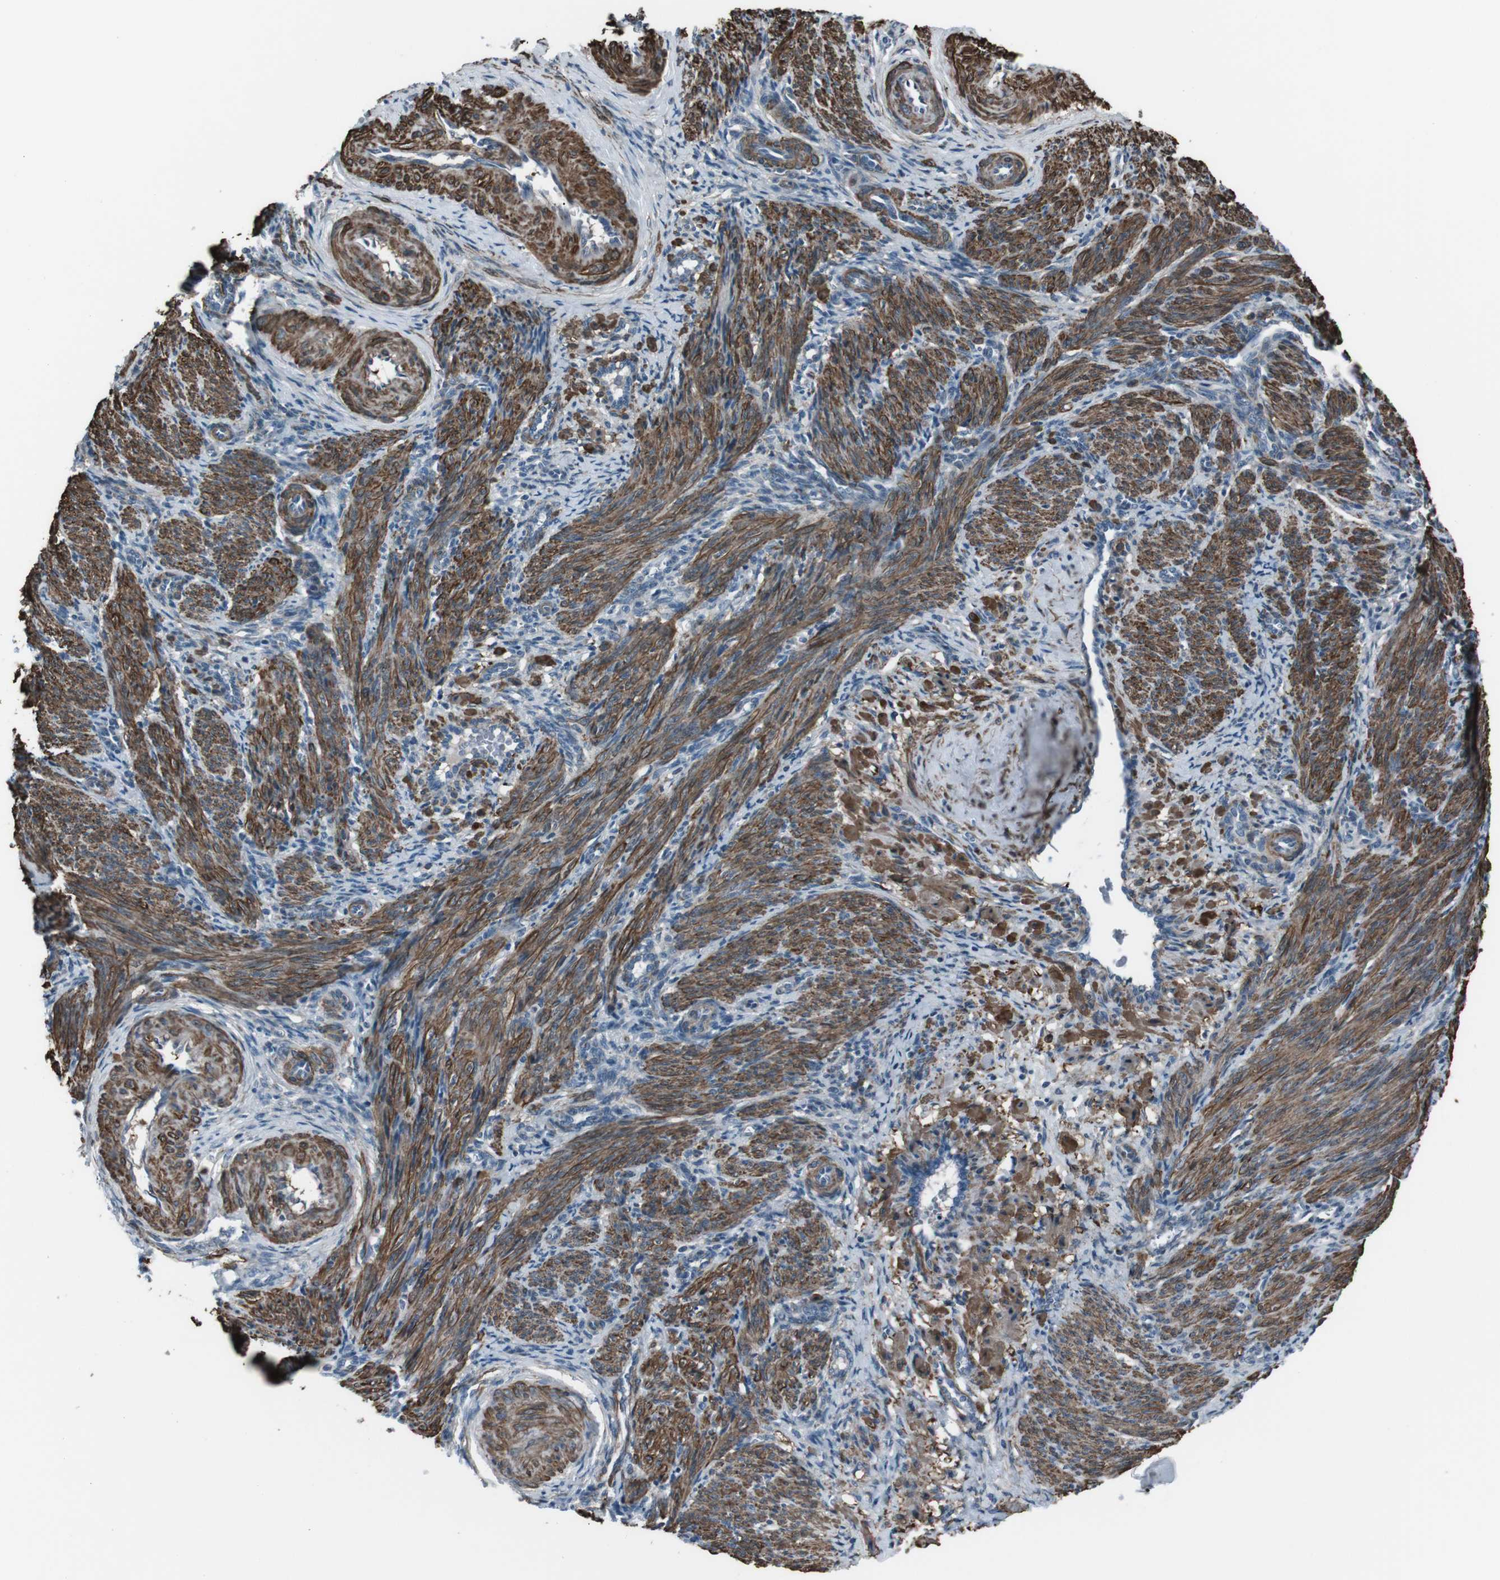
{"staining": {"intensity": "strong", "quantity": ">75%", "location": "cytoplasmic/membranous"}, "tissue": "smooth muscle", "cell_type": "Smooth muscle cells", "image_type": "normal", "snomed": [{"axis": "morphology", "description": "Normal tissue, NOS"}, {"axis": "topography", "description": "Endometrium"}], "caption": "This photomicrograph demonstrates unremarkable smooth muscle stained with immunohistochemistry to label a protein in brown. The cytoplasmic/membranous of smooth muscle cells show strong positivity for the protein. Nuclei are counter-stained blue.", "gene": "PDLIM5", "patient": {"sex": "female", "age": 33}}